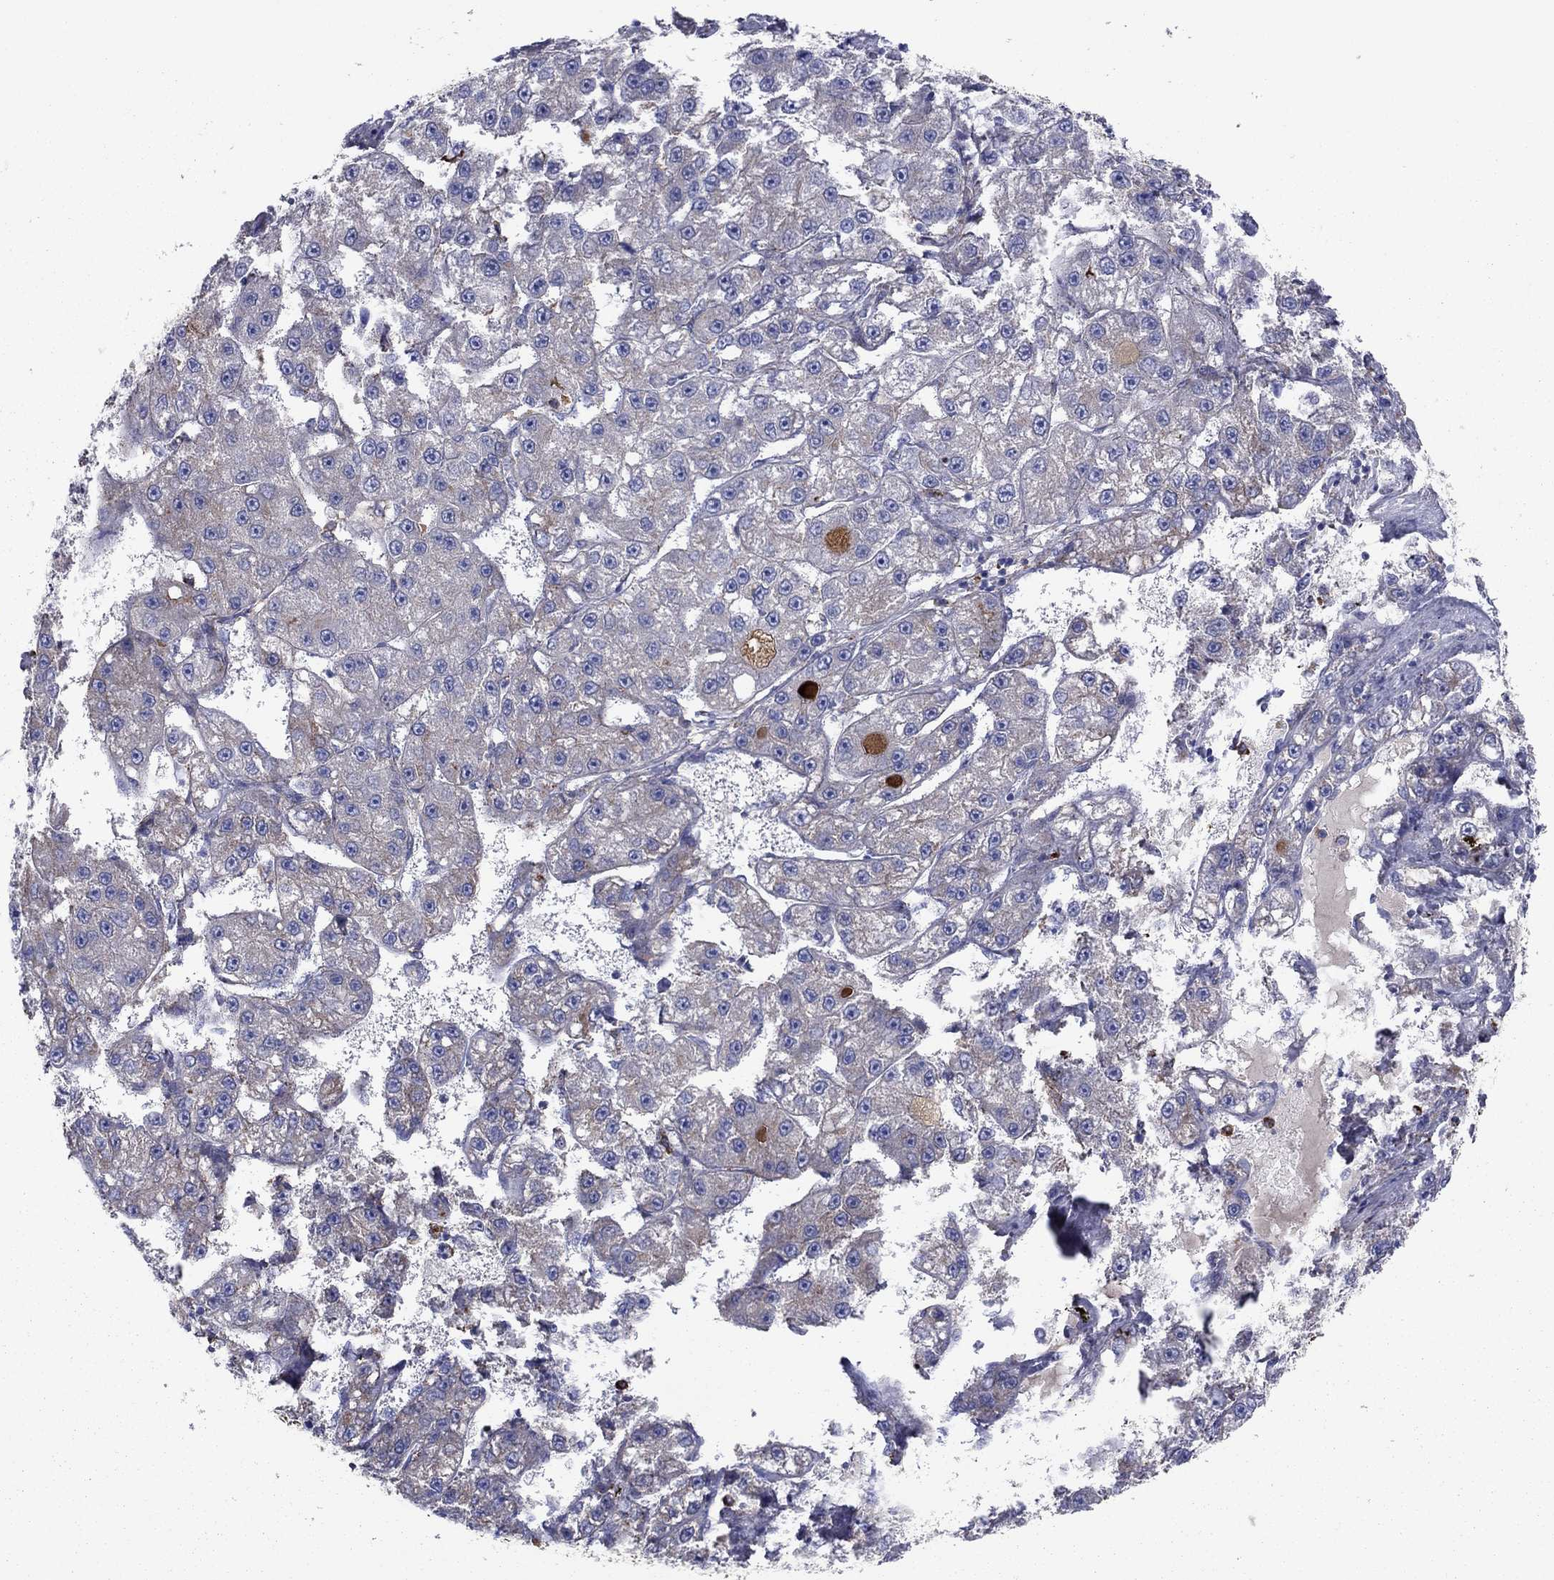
{"staining": {"intensity": "negative", "quantity": "none", "location": "none"}, "tissue": "liver cancer", "cell_type": "Tumor cells", "image_type": "cancer", "snomed": [{"axis": "morphology", "description": "Carcinoma, Hepatocellular, NOS"}, {"axis": "topography", "description": "Liver"}], "caption": "Liver cancer was stained to show a protein in brown. There is no significant expression in tumor cells.", "gene": "HPX", "patient": {"sex": "female", "age": 65}}